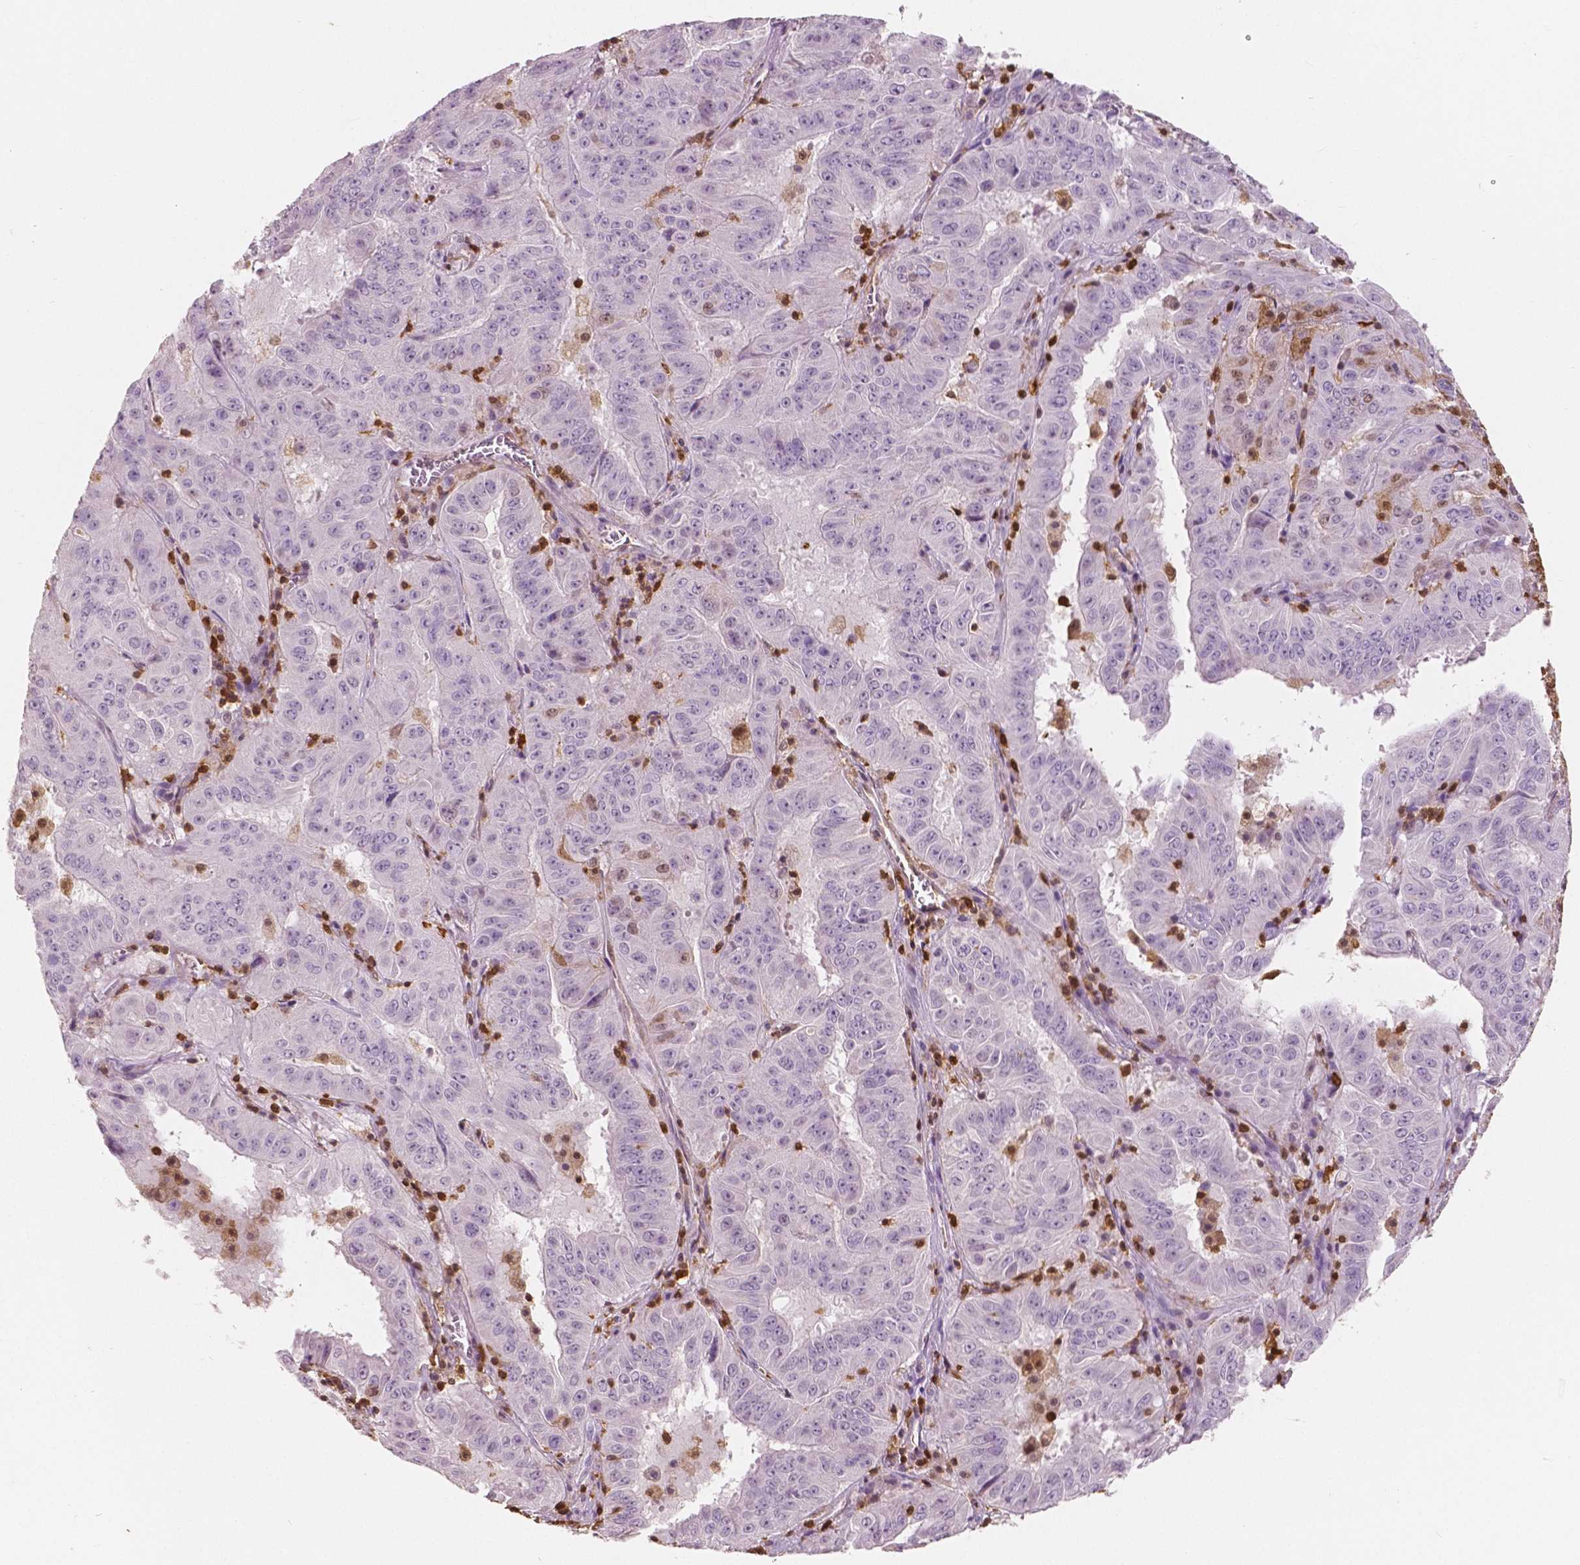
{"staining": {"intensity": "negative", "quantity": "none", "location": "none"}, "tissue": "pancreatic cancer", "cell_type": "Tumor cells", "image_type": "cancer", "snomed": [{"axis": "morphology", "description": "Adenocarcinoma, NOS"}, {"axis": "topography", "description": "Pancreas"}], "caption": "Immunohistochemical staining of human pancreatic adenocarcinoma displays no significant positivity in tumor cells.", "gene": "S100A4", "patient": {"sex": "male", "age": 63}}